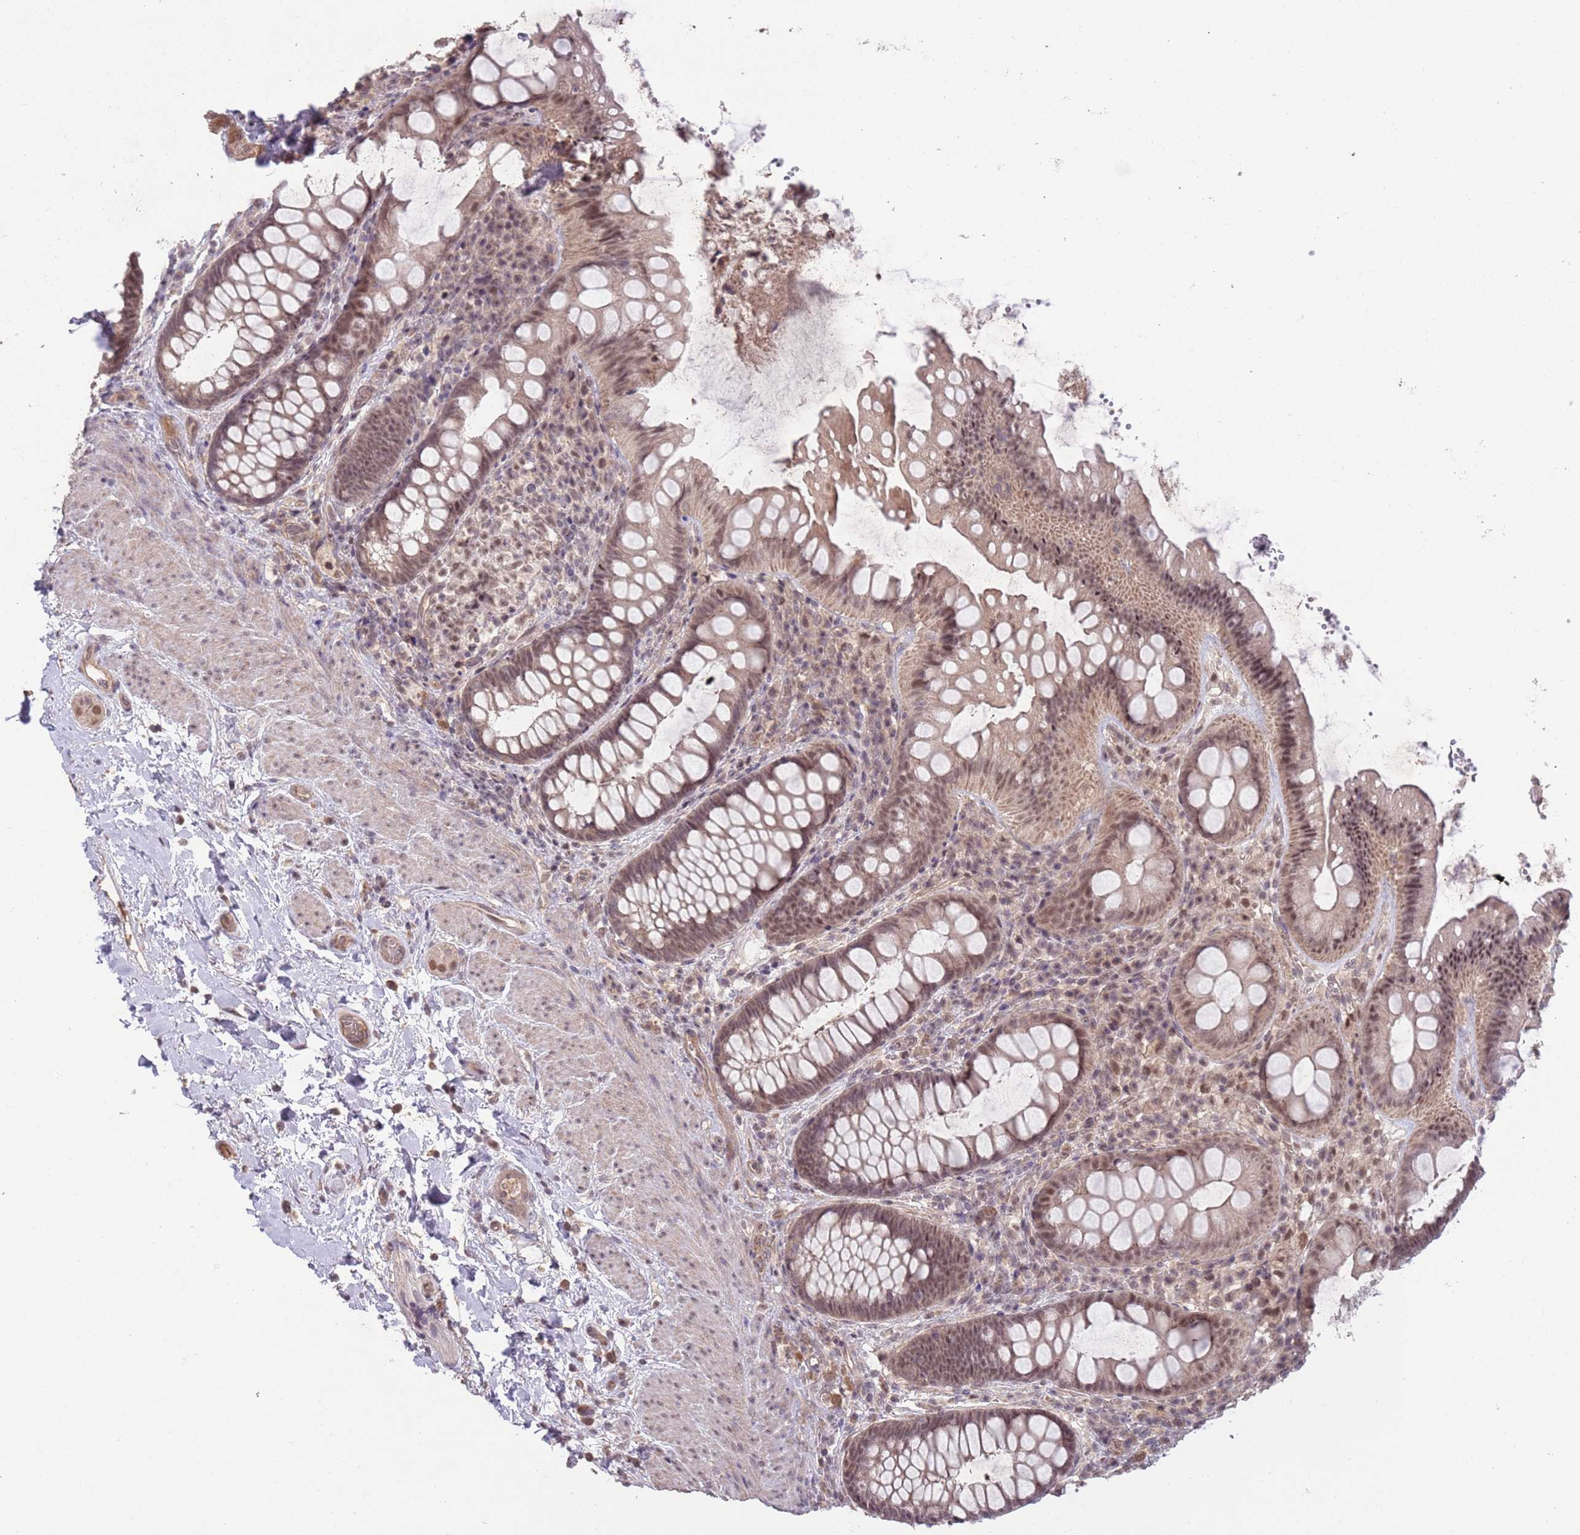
{"staining": {"intensity": "moderate", "quantity": ">75%", "location": "cytoplasmic/membranous,nuclear"}, "tissue": "rectum", "cell_type": "Glandular cells", "image_type": "normal", "snomed": [{"axis": "morphology", "description": "Normal tissue, NOS"}, {"axis": "topography", "description": "Rectum"}, {"axis": "topography", "description": "Peripheral nerve tissue"}], "caption": "A high-resolution histopathology image shows IHC staining of unremarkable rectum, which reveals moderate cytoplasmic/membranous,nuclear staining in approximately >75% of glandular cells. (brown staining indicates protein expression, while blue staining denotes nuclei).", "gene": "MEI1", "patient": {"sex": "female", "age": 69}}